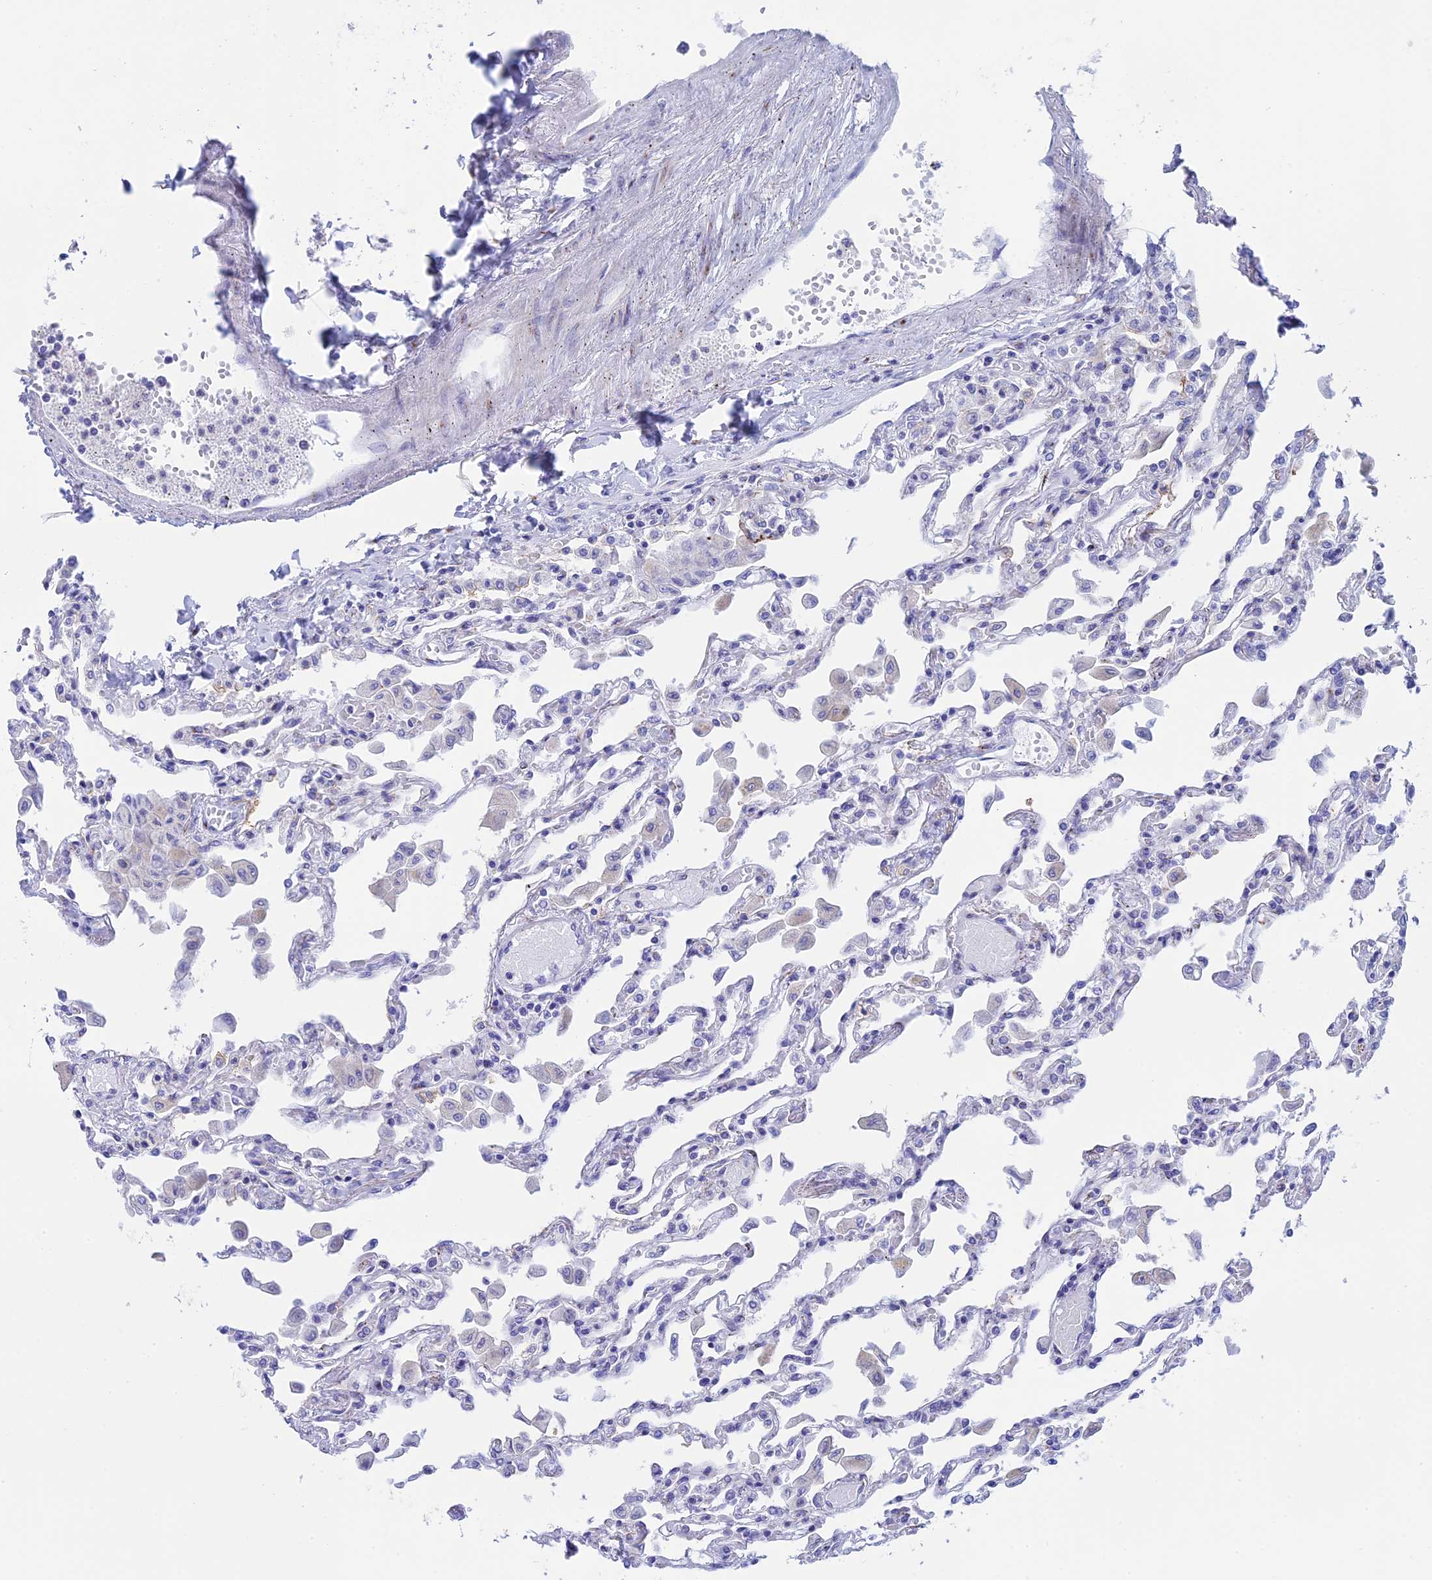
{"staining": {"intensity": "negative", "quantity": "none", "location": "none"}, "tissue": "lung", "cell_type": "Alveolar cells", "image_type": "normal", "snomed": [{"axis": "morphology", "description": "Normal tissue, NOS"}, {"axis": "topography", "description": "Bronchus"}, {"axis": "topography", "description": "Lung"}], "caption": "IHC photomicrograph of benign human lung stained for a protein (brown), which reveals no staining in alveolar cells.", "gene": "ERICH4", "patient": {"sex": "female", "age": 49}}